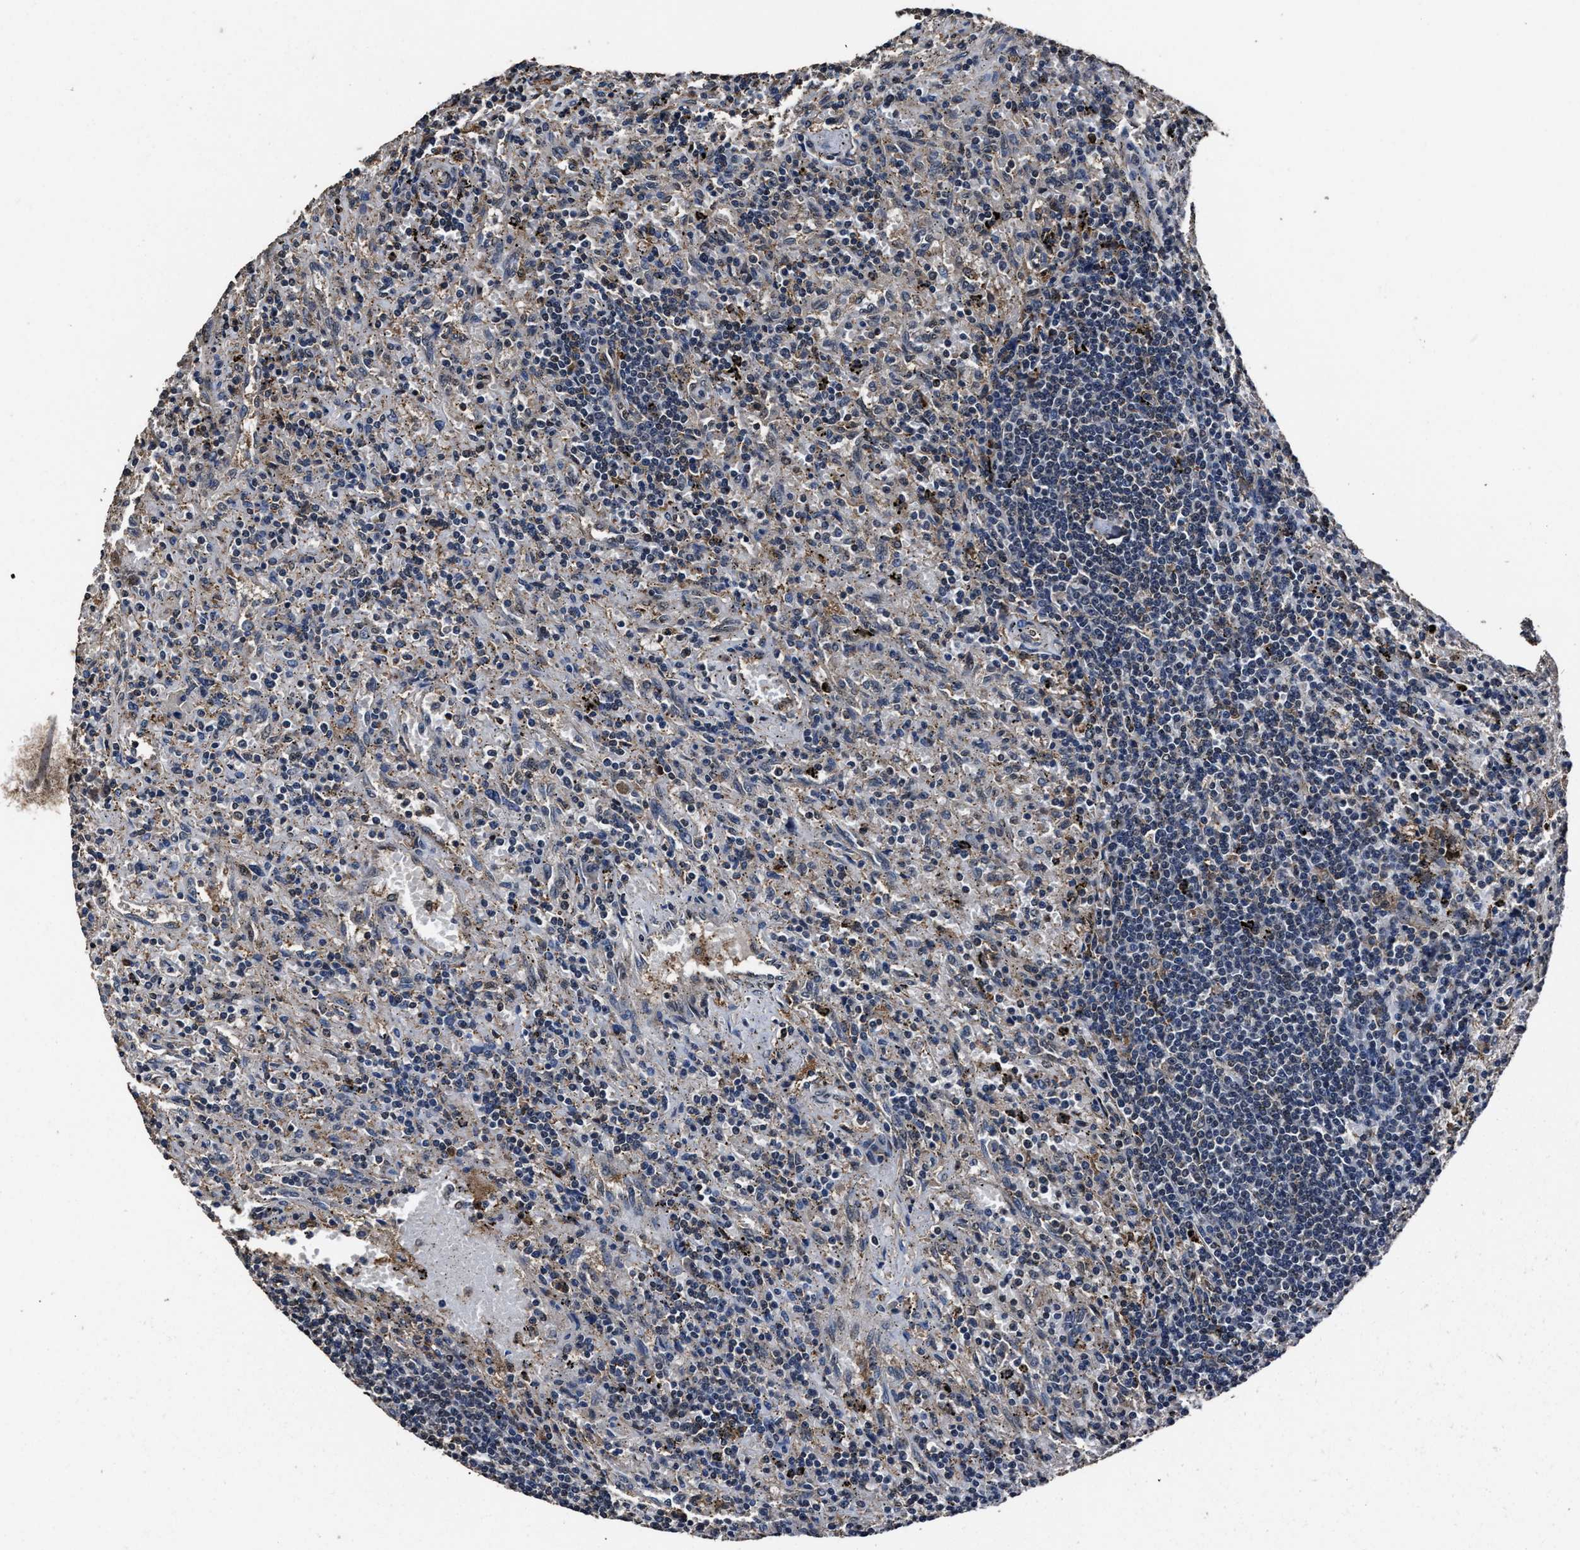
{"staining": {"intensity": "negative", "quantity": "none", "location": "none"}, "tissue": "lymphoma", "cell_type": "Tumor cells", "image_type": "cancer", "snomed": [{"axis": "morphology", "description": "Malignant lymphoma, non-Hodgkin's type, Low grade"}, {"axis": "topography", "description": "Spleen"}], "caption": "This image is of lymphoma stained with immunohistochemistry to label a protein in brown with the nuclei are counter-stained blue. There is no positivity in tumor cells. (DAB immunohistochemistry, high magnification).", "gene": "RSBN1L", "patient": {"sex": "male", "age": 76}}